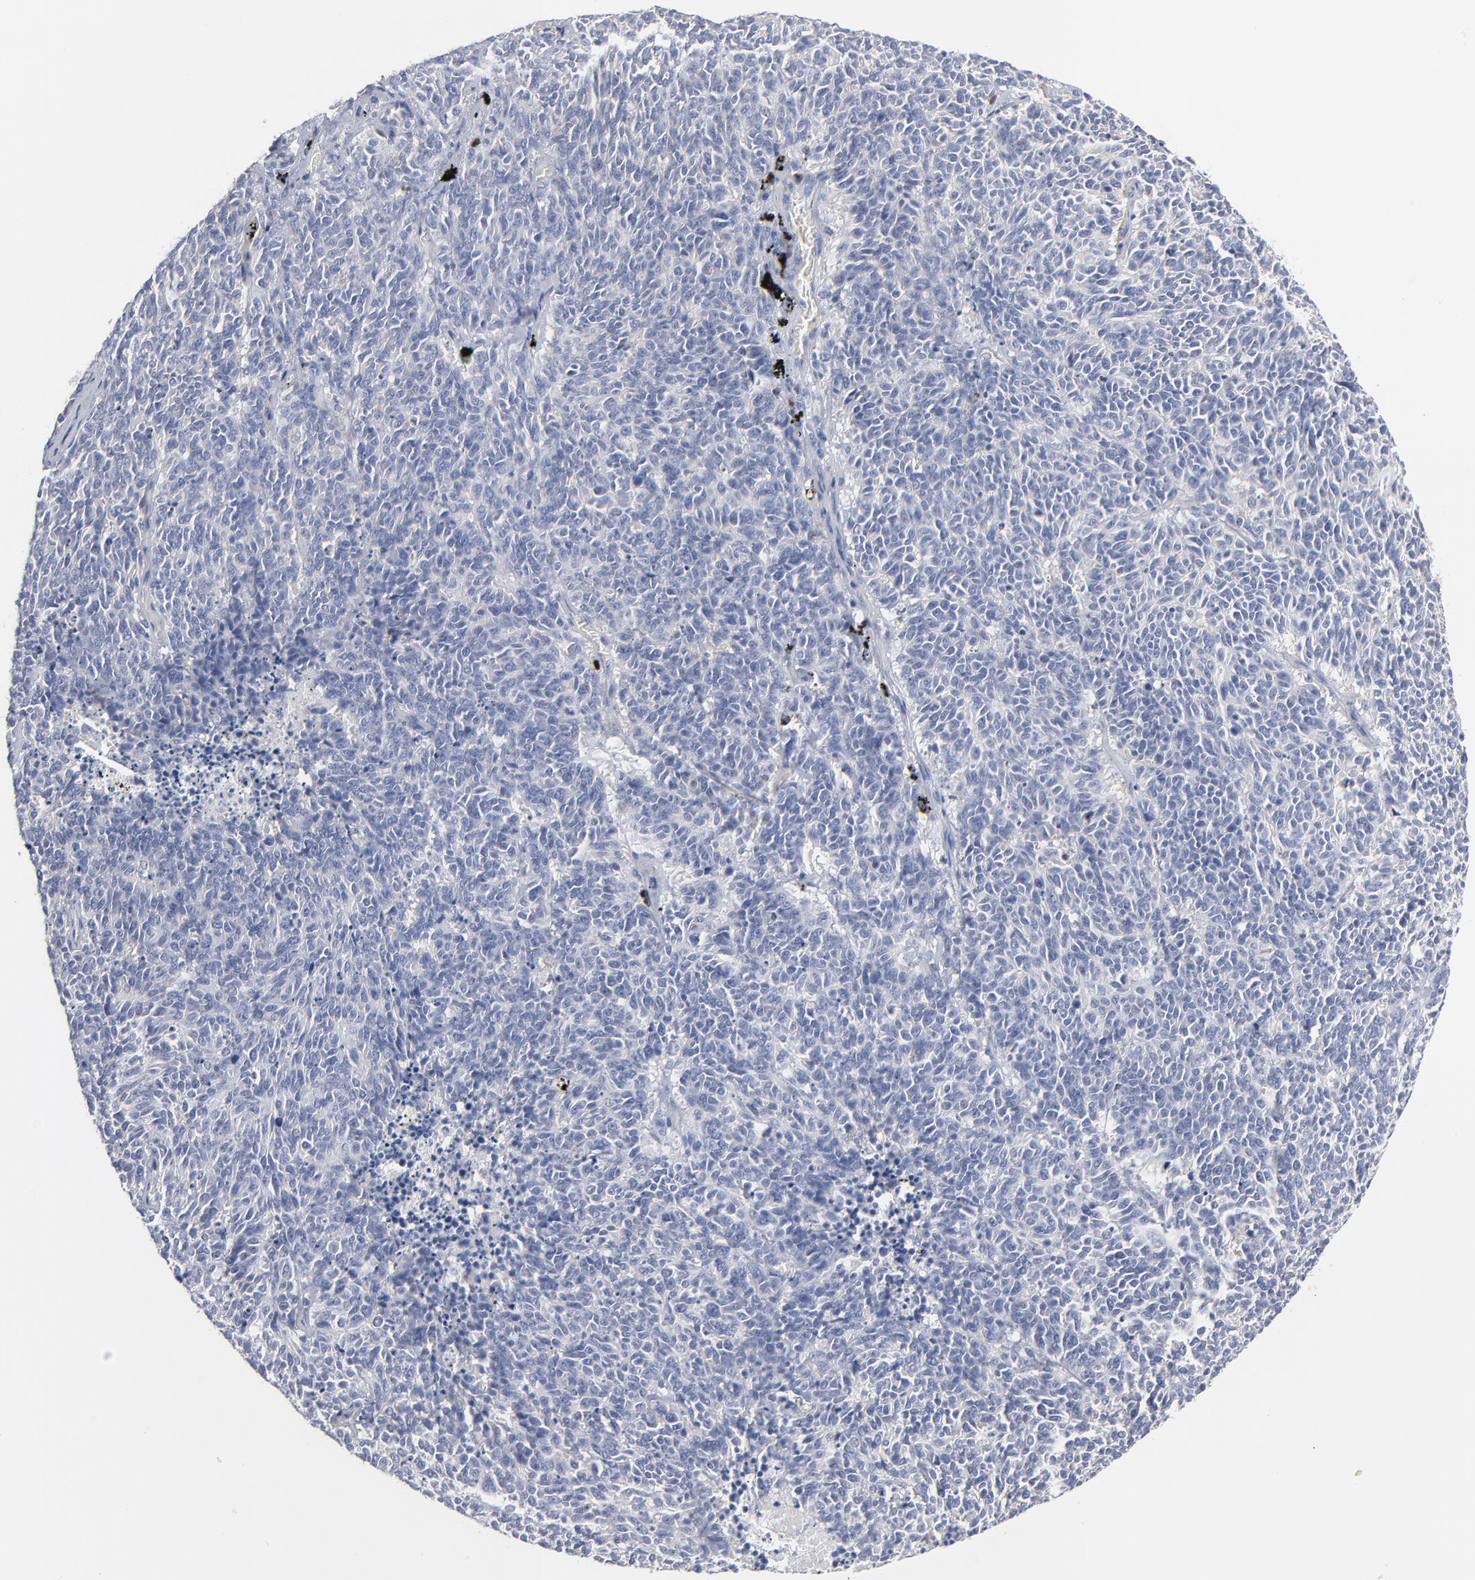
{"staining": {"intensity": "negative", "quantity": "none", "location": "none"}, "tissue": "lung cancer", "cell_type": "Tumor cells", "image_type": "cancer", "snomed": [{"axis": "morphology", "description": "Neoplasm, malignant, NOS"}, {"axis": "topography", "description": "Lung"}], "caption": "The histopathology image displays no staining of tumor cells in lung malignant neoplasm.", "gene": "PDLIM2", "patient": {"sex": "female", "age": 58}}